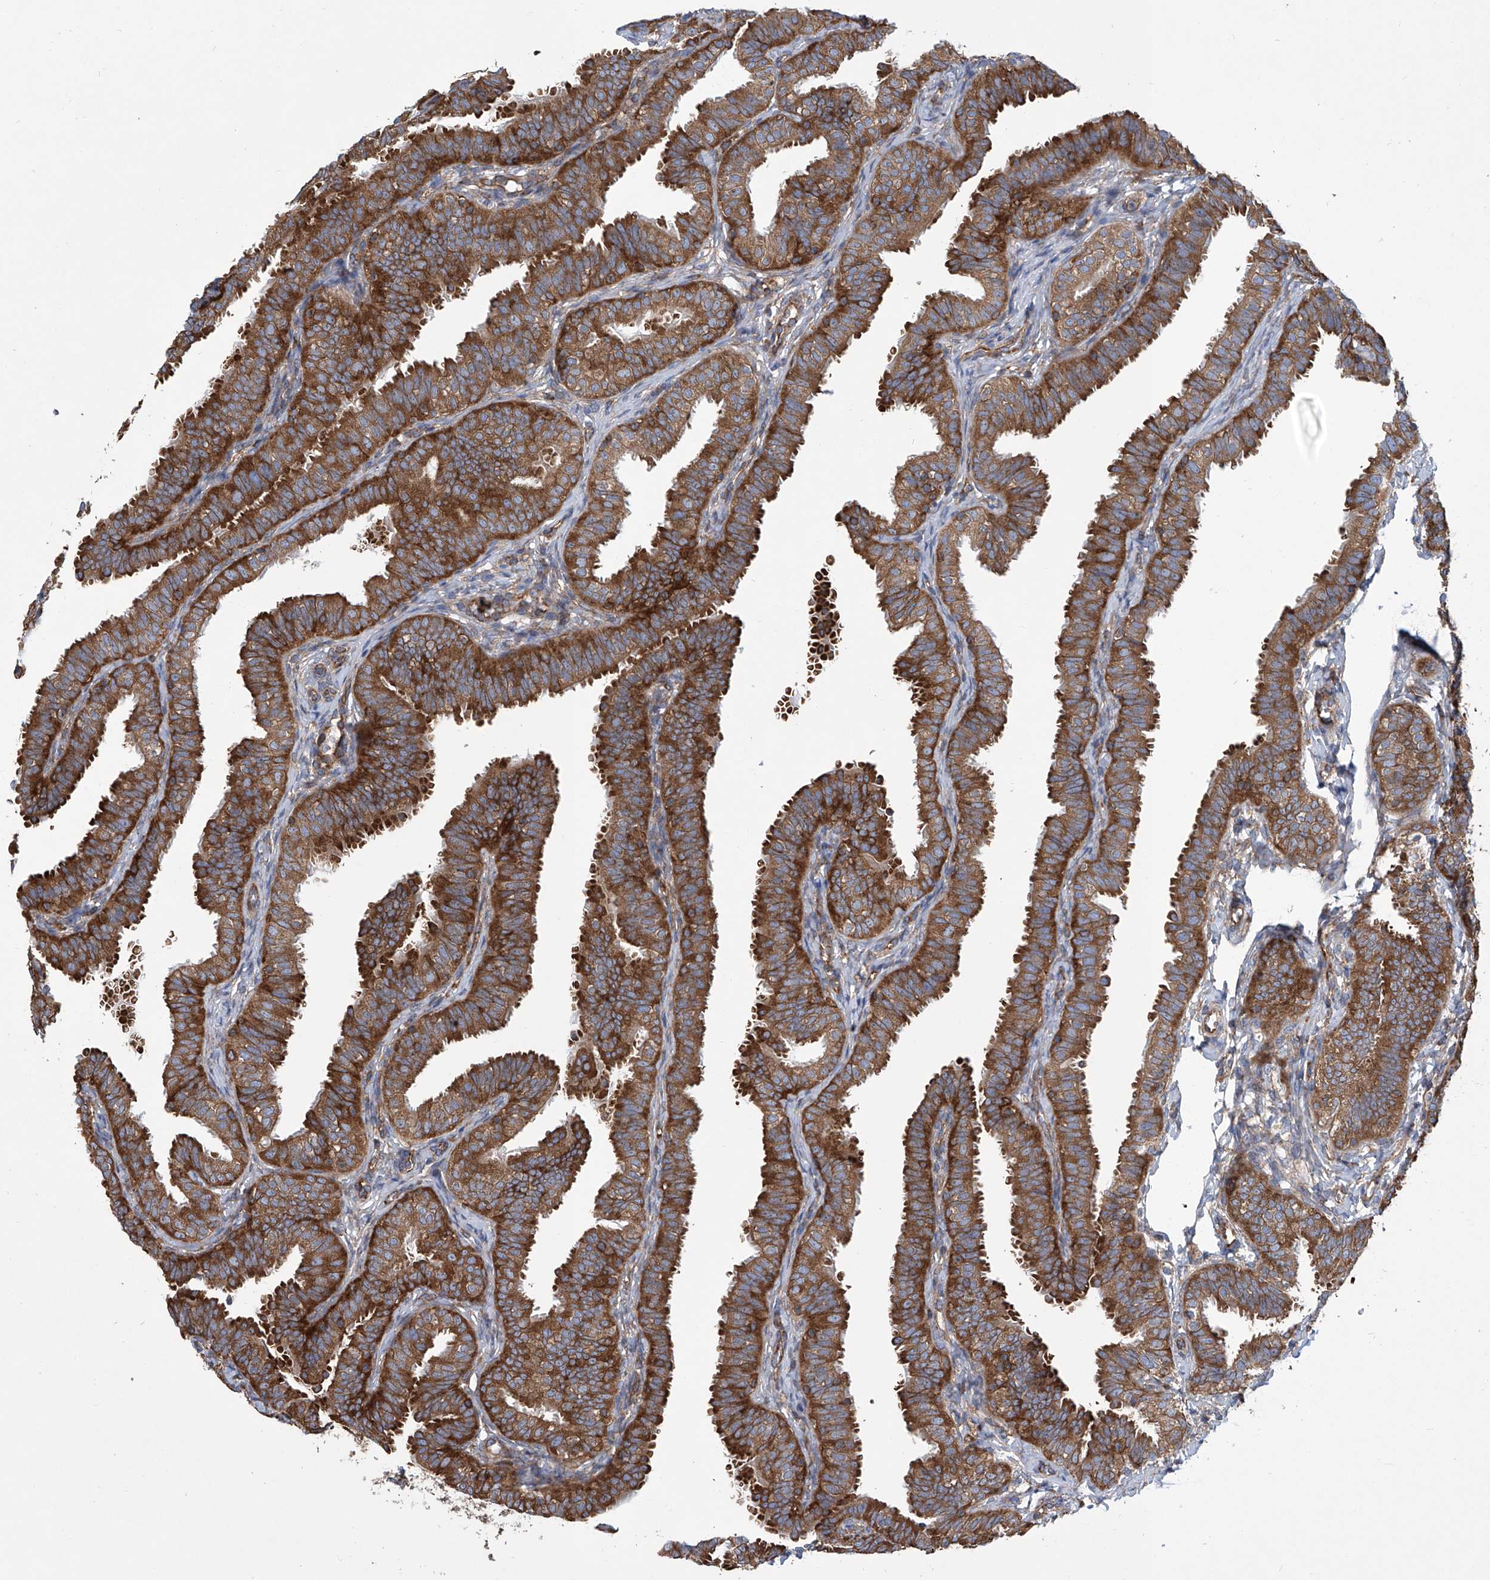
{"staining": {"intensity": "strong", "quantity": ">75%", "location": "cytoplasmic/membranous"}, "tissue": "fallopian tube", "cell_type": "Glandular cells", "image_type": "normal", "snomed": [{"axis": "morphology", "description": "Normal tissue, NOS"}, {"axis": "topography", "description": "Fallopian tube"}], "caption": "DAB (3,3'-diaminobenzidine) immunohistochemical staining of unremarkable fallopian tube shows strong cytoplasmic/membranous protein expression in approximately >75% of glandular cells.", "gene": "SENP2", "patient": {"sex": "female", "age": 35}}